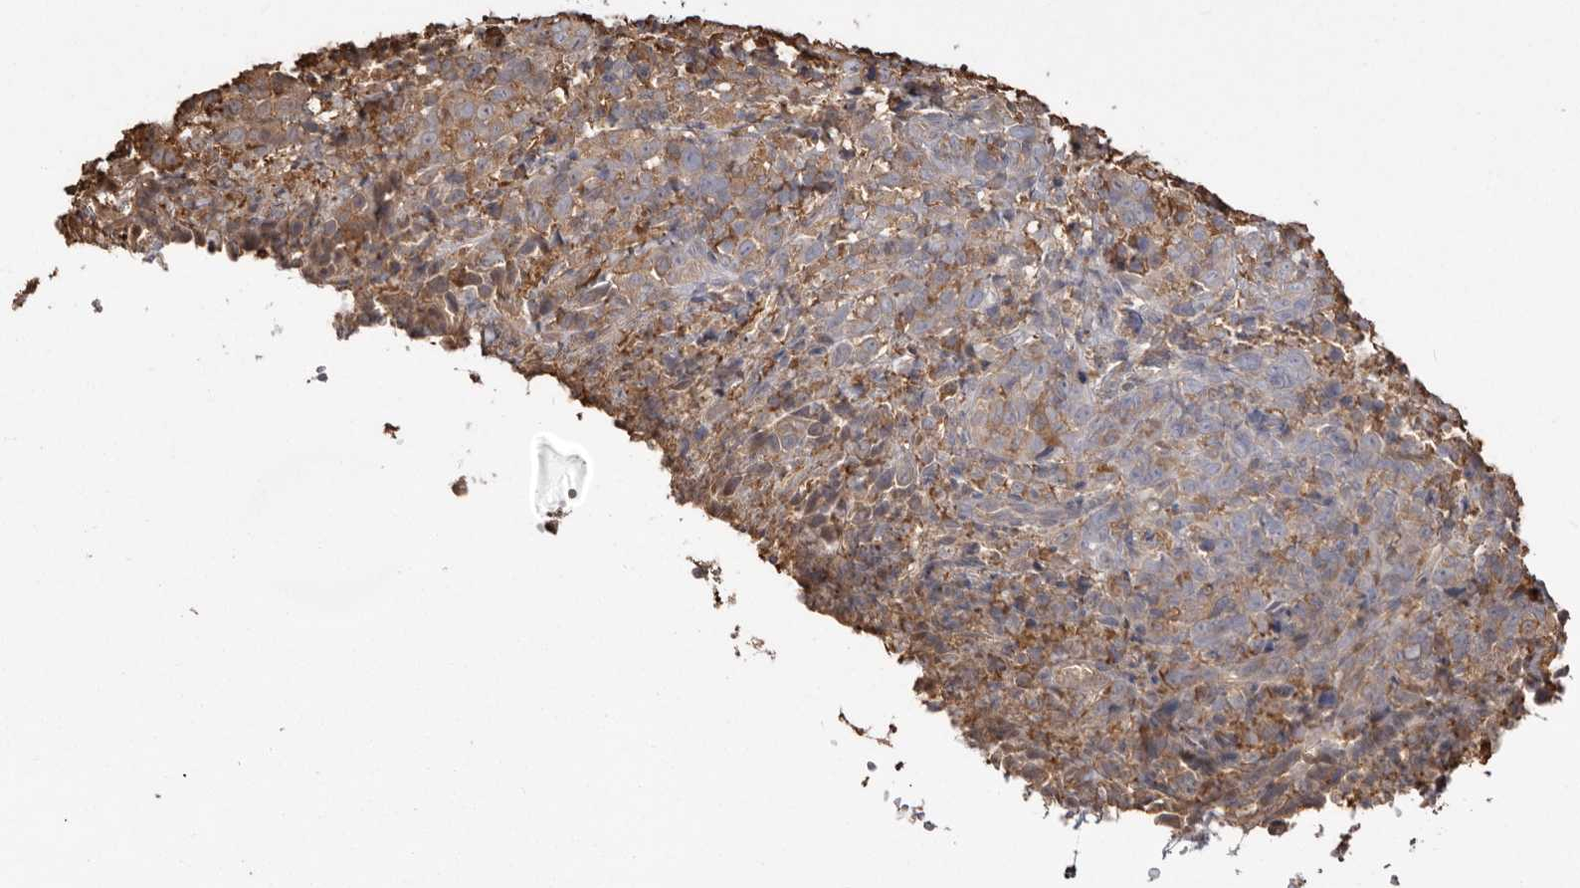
{"staining": {"intensity": "moderate", "quantity": "<25%", "location": "cytoplasmic/membranous"}, "tissue": "cervical cancer", "cell_type": "Tumor cells", "image_type": "cancer", "snomed": [{"axis": "morphology", "description": "Squamous cell carcinoma, NOS"}, {"axis": "topography", "description": "Cervix"}], "caption": "Cervical cancer stained for a protein (brown) displays moderate cytoplasmic/membranous positive expression in approximately <25% of tumor cells.", "gene": "PKM", "patient": {"sex": "female", "age": 46}}